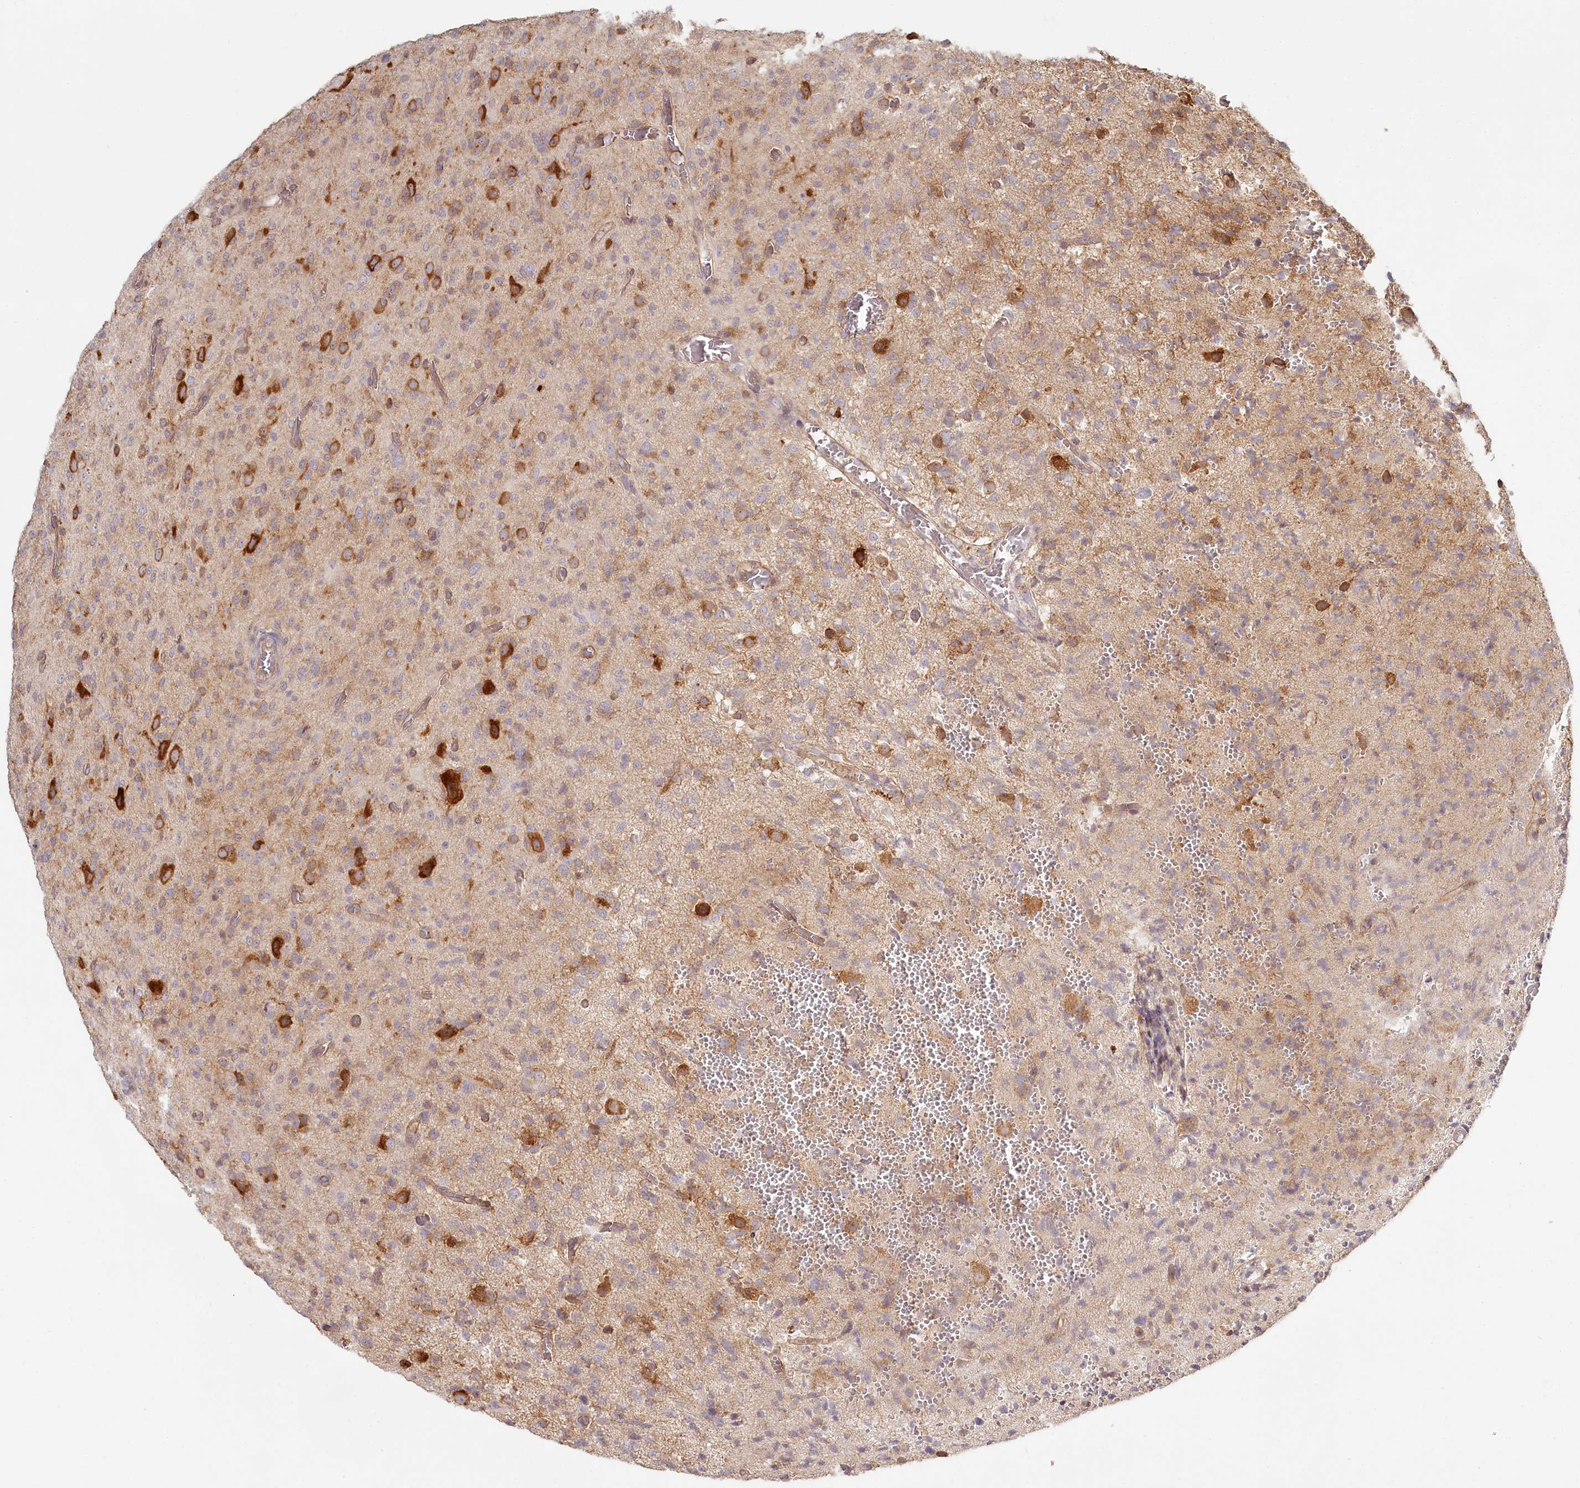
{"staining": {"intensity": "moderate", "quantity": "<25%", "location": "cytoplasmic/membranous"}, "tissue": "glioma", "cell_type": "Tumor cells", "image_type": "cancer", "snomed": [{"axis": "morphology", "description": "Glioma, malignant, High grade"}, {"axis": "topography", "description": "Brain"}], "caption": "Moderate cytoplasmic/membranous staining for a protein is identified in approximately <25% of tumor cells of glioma using immunohistochemistry.", "gene": "TMIE", "patient": {"sex": "female", "age": 57}}